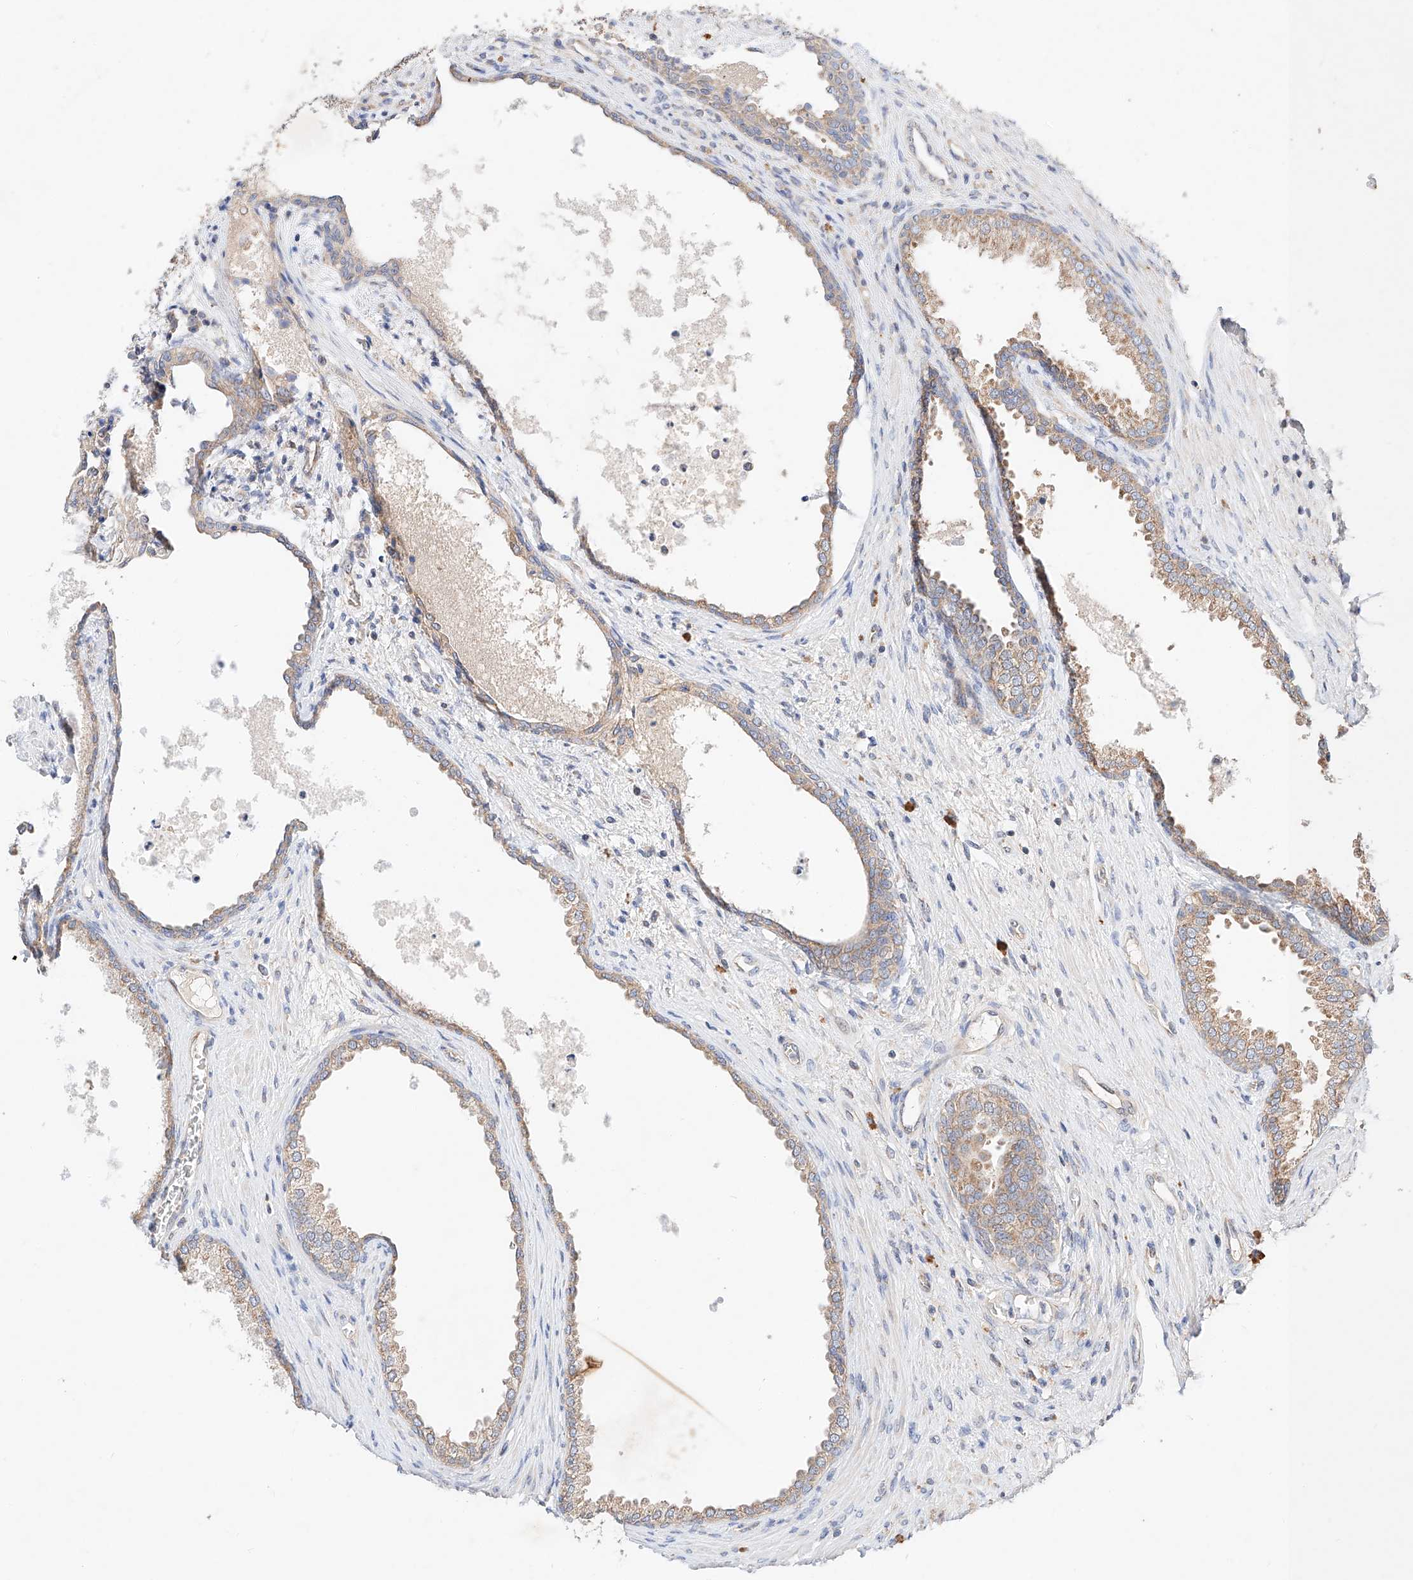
{"staining": {"intensity": "moderate", "quantity": ">75%", "location": "cytoplasmic/membranous"}, "tissue": "prostate", "cell_type": "Glandular cells", "image_type": "normal", "snomed": [{"axis": "morphology", "description": "Normal tissue, NOS"}, {"axis": "topography", "description": "Prostate"}], "caption": "Immunohistochemistry (IHC) of unremarkable human prostate exhibits medium levels of moderate cytoplasmic/membranous staining in about >75% of glandular cells.", "gene": "C6orf118", "patient": {"sex": "male", "age": 76}}